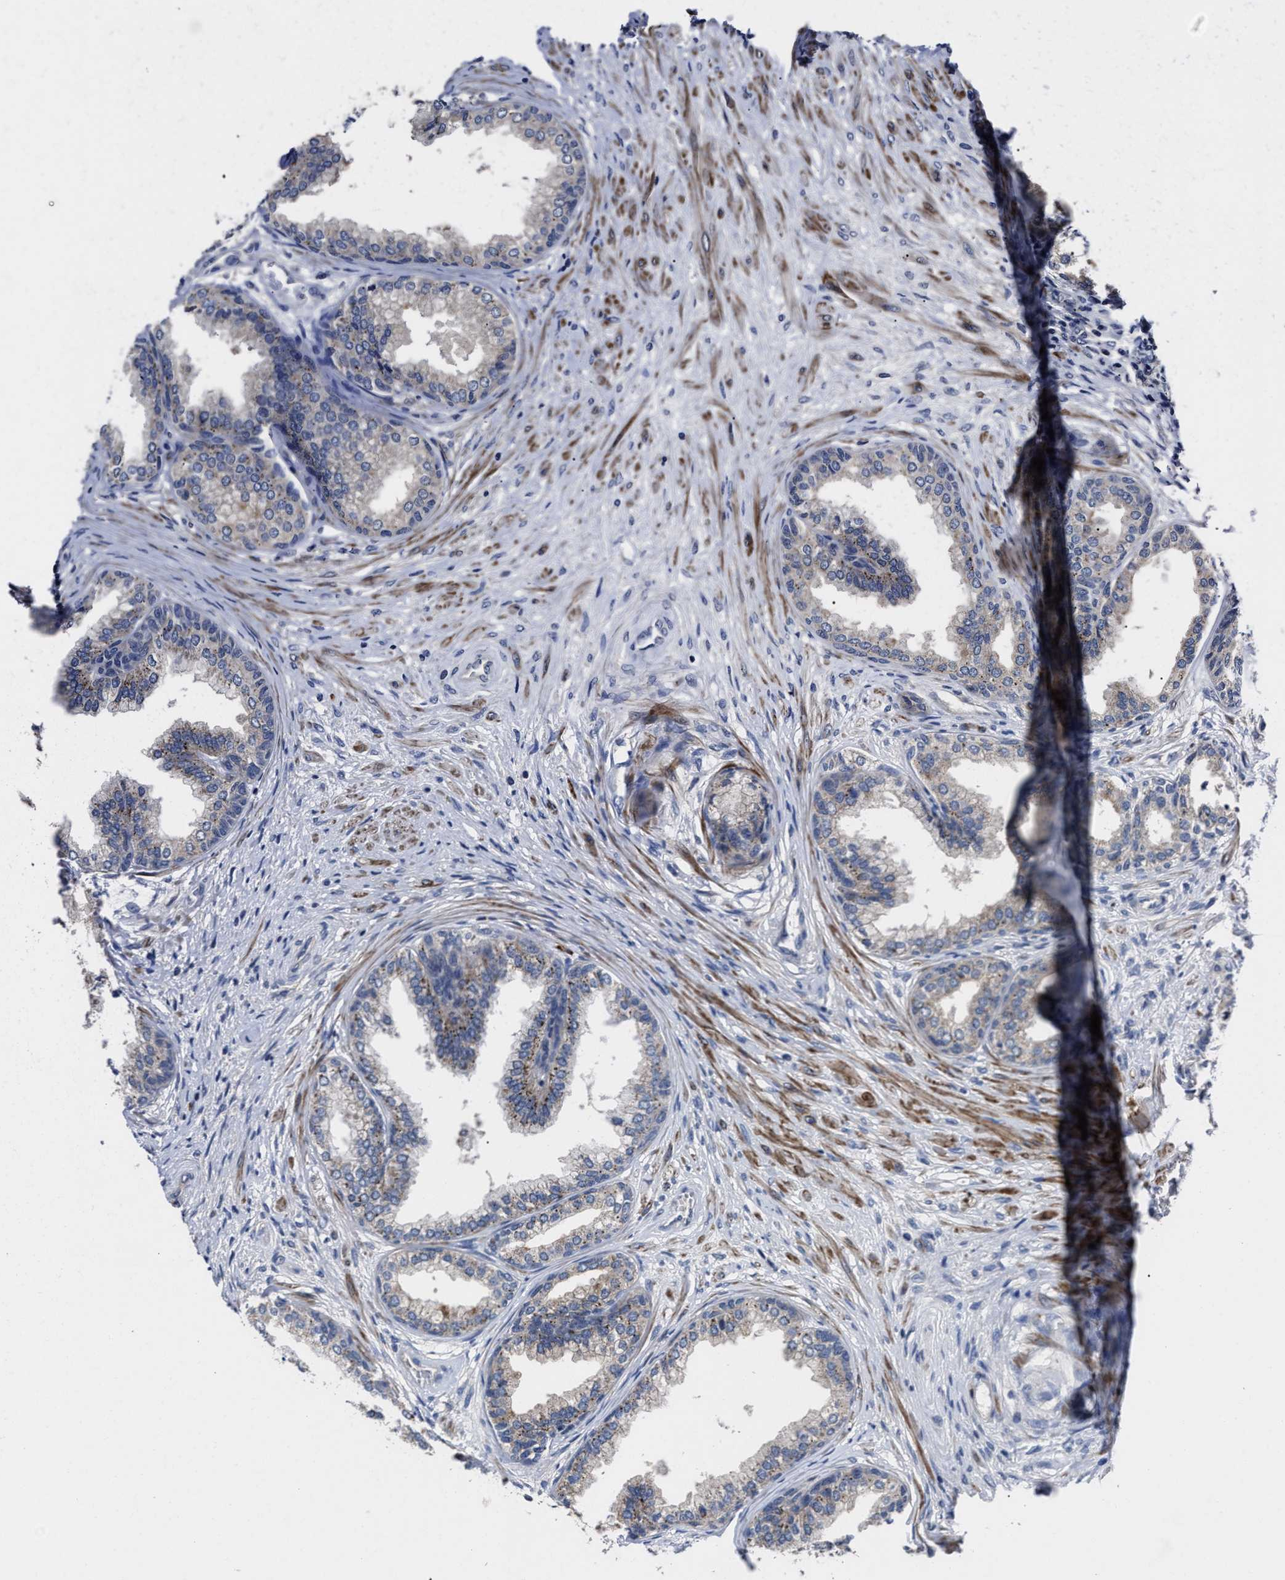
{"staining": {"intensity": "weak", "quantity": "25%-75%", "location": "cytoplasmic/membranous"}, "tissue": "prostate", "cell_type": "Glandular cells", "image_type": "normal", "snomed": [{"axis": "morphology", "description": "Normal tissue, NOS"}, {"axis": "topography", "description": "Prostate"}], "caption": "Weak cytoplasmic/membranous staining for a protein is present in approximately 25%-75% of glandular cells of unremarkable prostate using IHC.", "gene": "RSBN1L", "patient": {"sex": "male", "age": 76}}